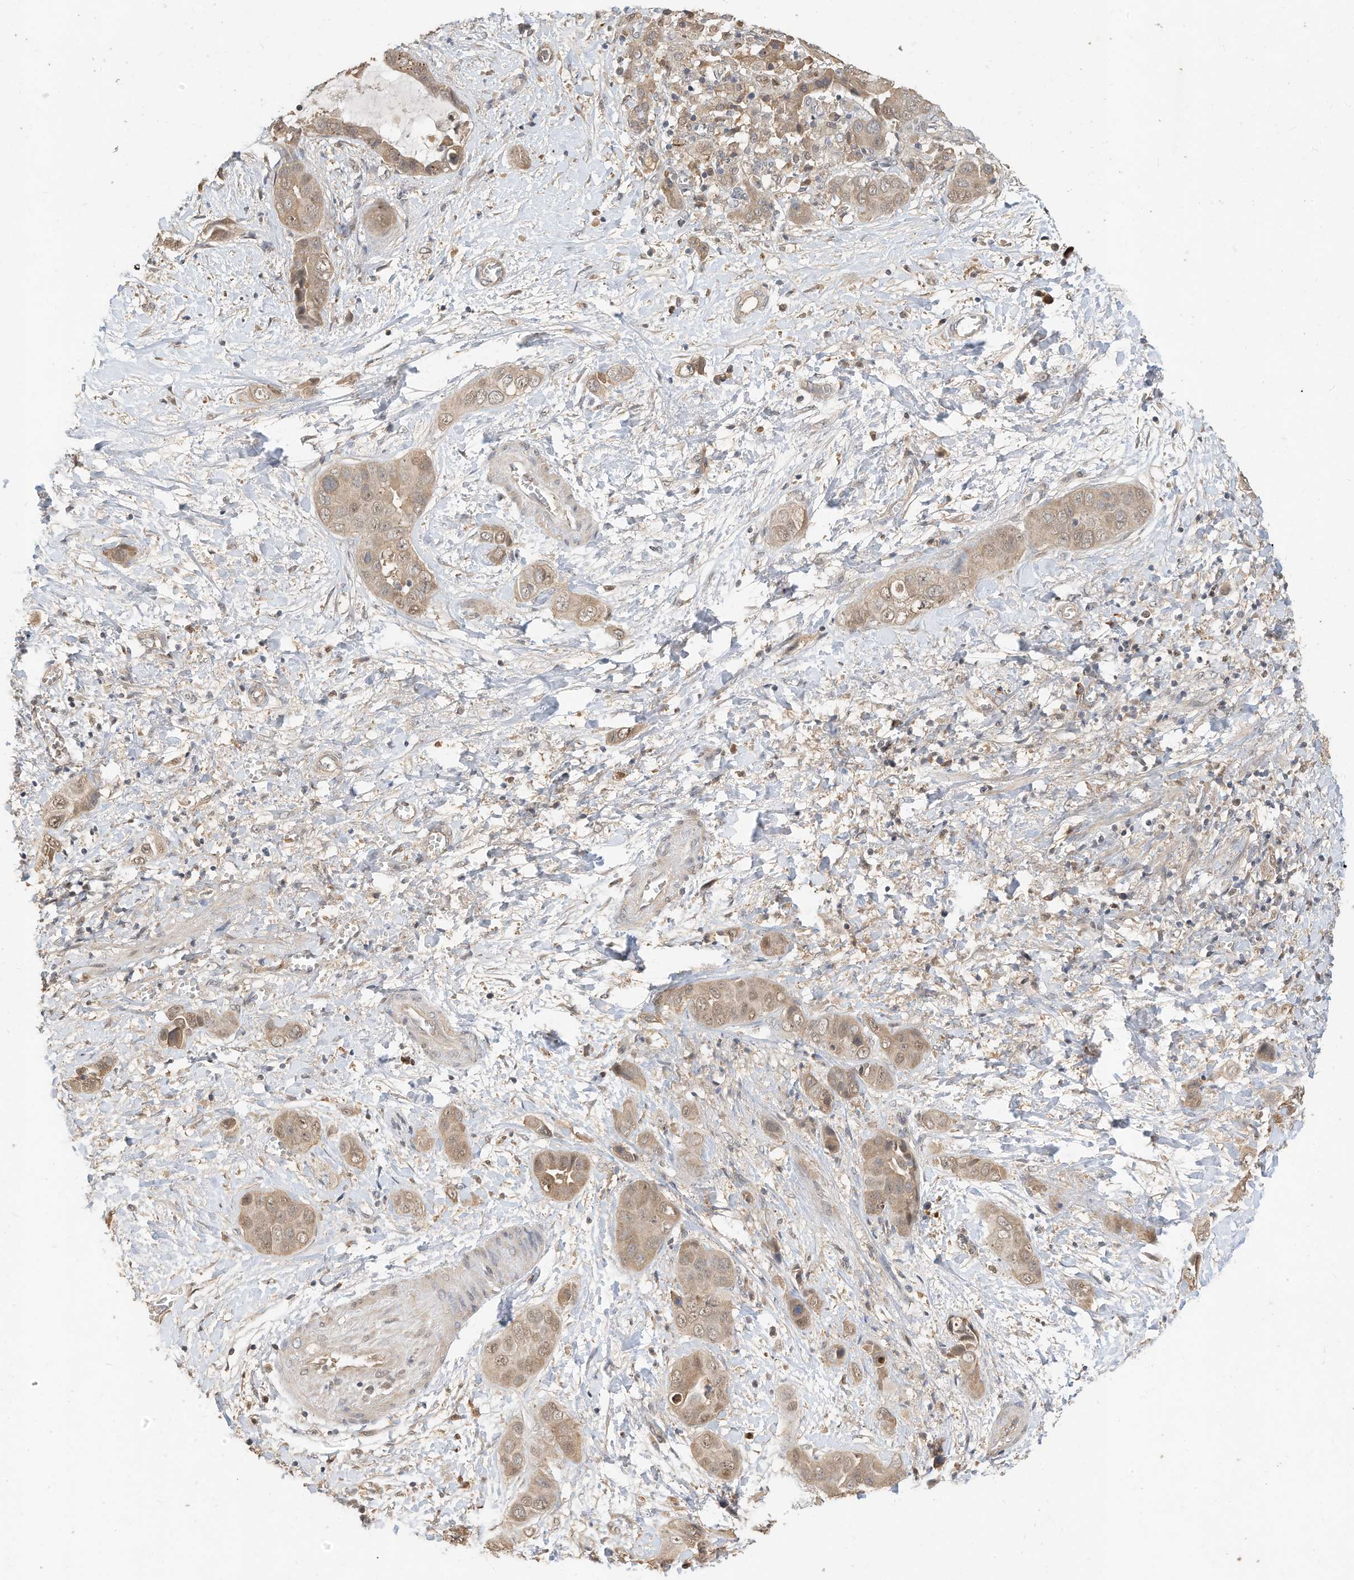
{"staining": {"intensity": "moderate", "quantity": ">75%", "location": "cytoplasmic/membranous,nuclear"}, "tissue": "liver cancer", "cell_type": "Tumor cells", "image_type": "cancer", "snomed": [{"axis": "morphology", "description": "Cholangiocarcinoma"}, {"axis": "topography", "description": "Liver"}], "caption": "Tumor cells show medium levels of moderate cytoplasmic/membranous and nuclear staining in about >75% of cells in liver cholangiocarcinoma.", "gene": "OFD1", "patient": {"sex": "female", "age": 52}}